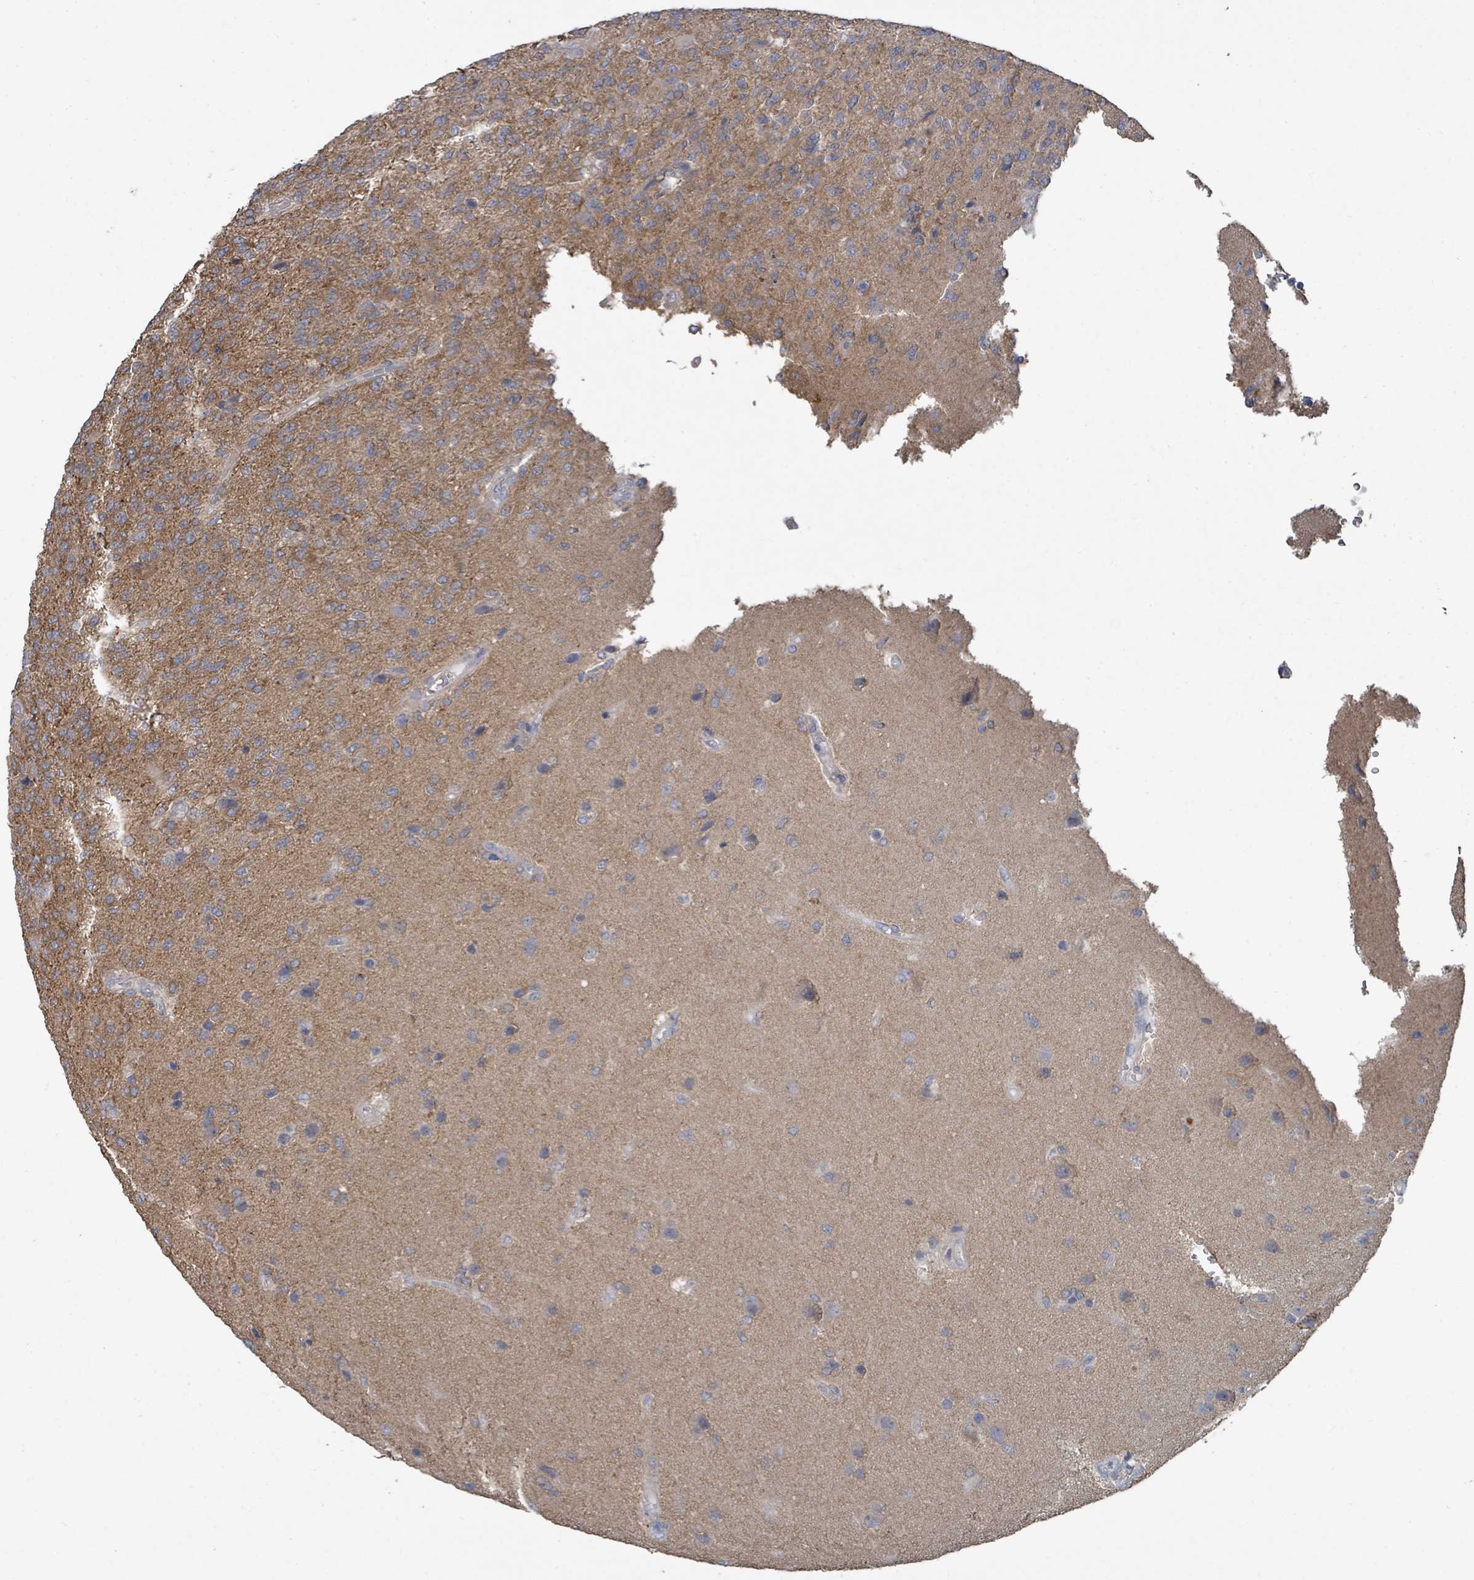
{"staining": {"intensity": "negative", "quantity": "none", "location": "none"}, "tissue": "glioma", "cell_type": "Tumor cells", "image_type": "cancer", "snomed": [{"axis": "morphology", "description": "Glioma, malignant, High grade"}, {"axis": "topography", "description": "Brain"}], "caption": "Immunohistochemical staining of human glioma shows no significant positivity in tumor cells.", "gene": "SLC9A7", "patient": {"sex": "male", "age": 56}}